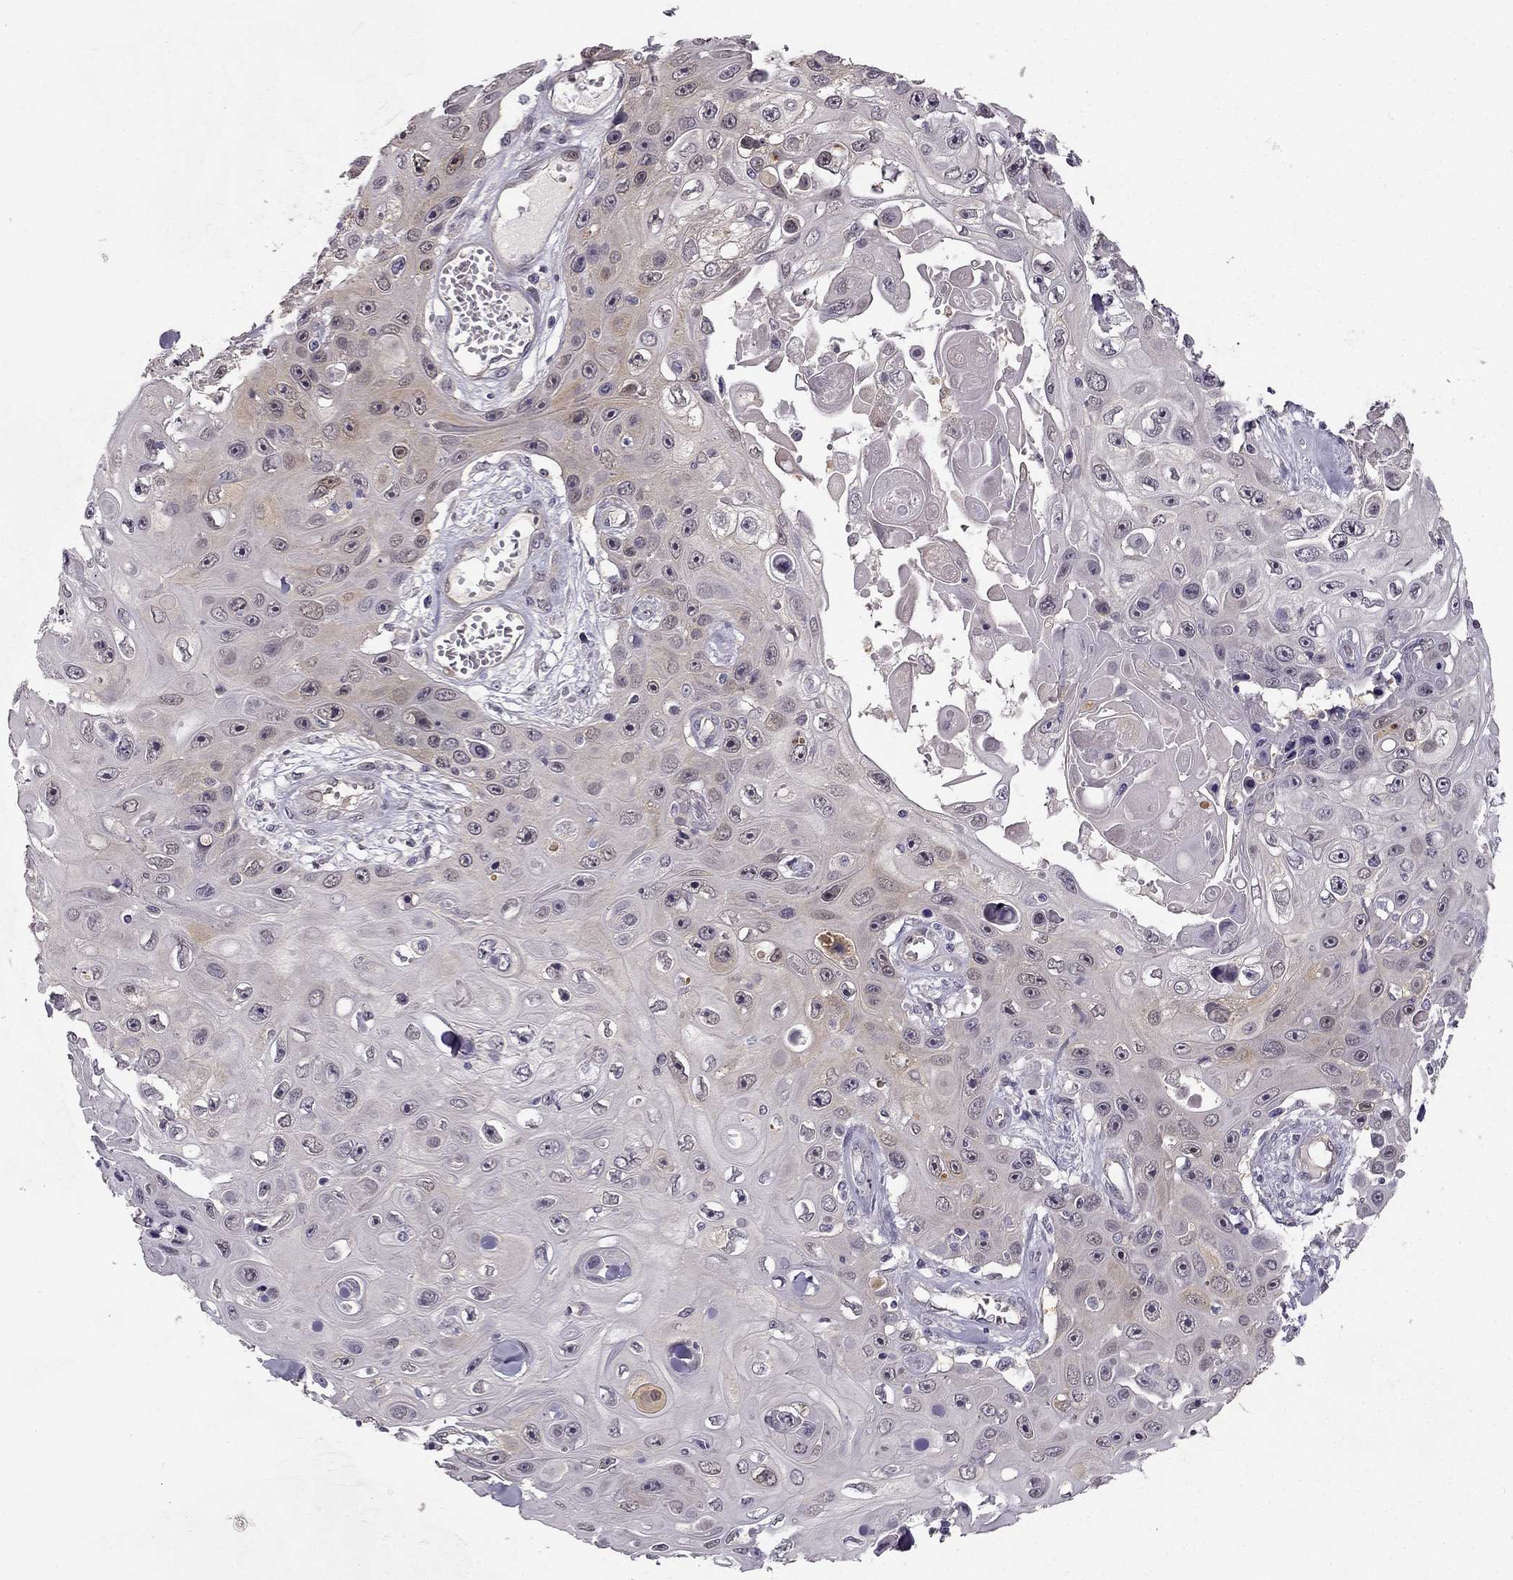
{"staining": {"intensity": "negative", "quantity": "none", "location": "none"}, "tissue": "skin cancer", "cell_type": "Tumor cells", "image_type": "cancer", "snomed": [{"axis": "morphology", "description": "Squamous cell carcinoma, NOS"}, {"axis": "topography", "description": "Skin"}], "caption": "Tumor cells are negative for brown protein staining in skin cancer (squamous cell carcinoma).", "gene": "NQO1", "patient": {"sex": "male", "age": 82}}